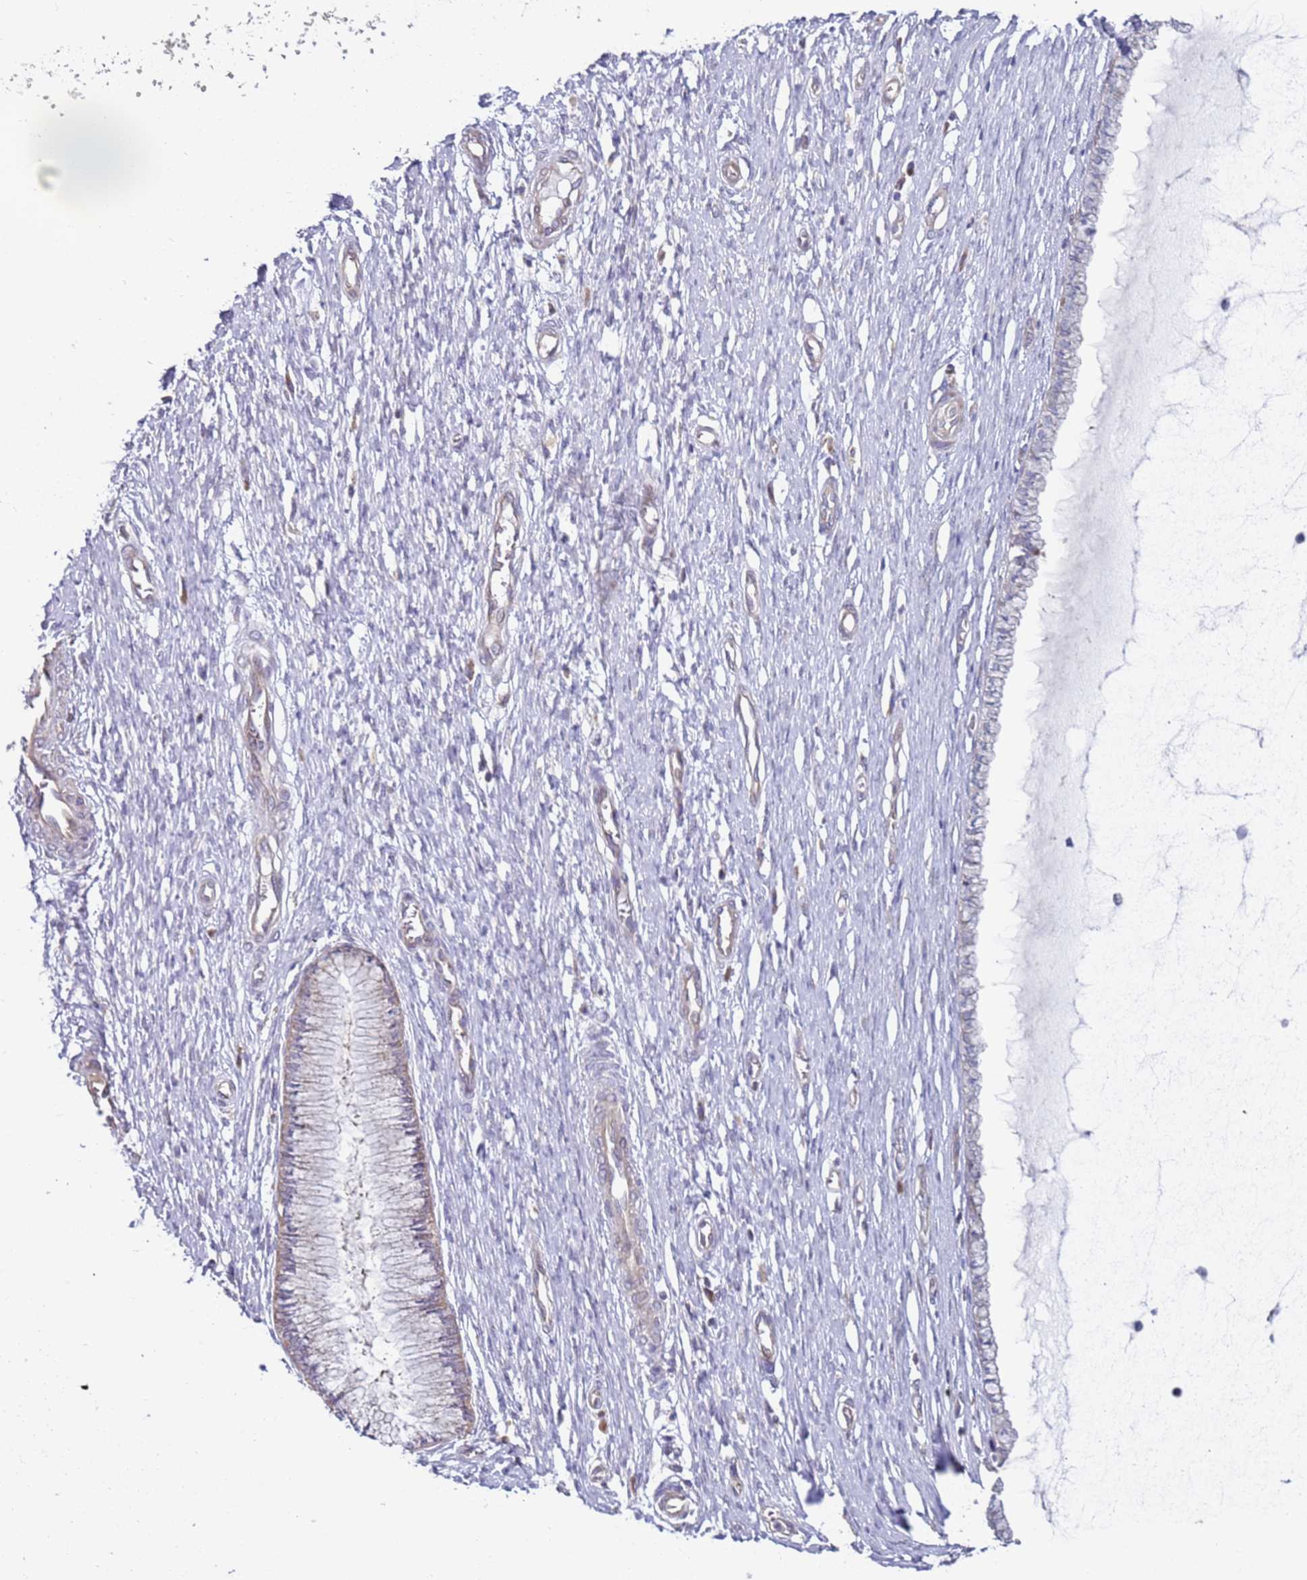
{"staining": {"intensity": "weak", "quantity": "<25%", "location": "cytoplasmic/membranous"}, "tissue": "cervix", "cell_type": "Glandular cells", "image_type": "normal", "snomed": [{"axis": "morphology", "description": "Normal tissue, NOS"}, {"axis": "topography", "description": "Cervix"}], "caption": "Protein analysis of normal cervix demonstrates no significant staining in glandular cells. (DAB (3,3'-diaminobenzidine) immunohistochemistry visualized using brightfield microscopy, high magnification).", "gene": "DIP2B", "patient": {"sex": "female", "age": 55}}